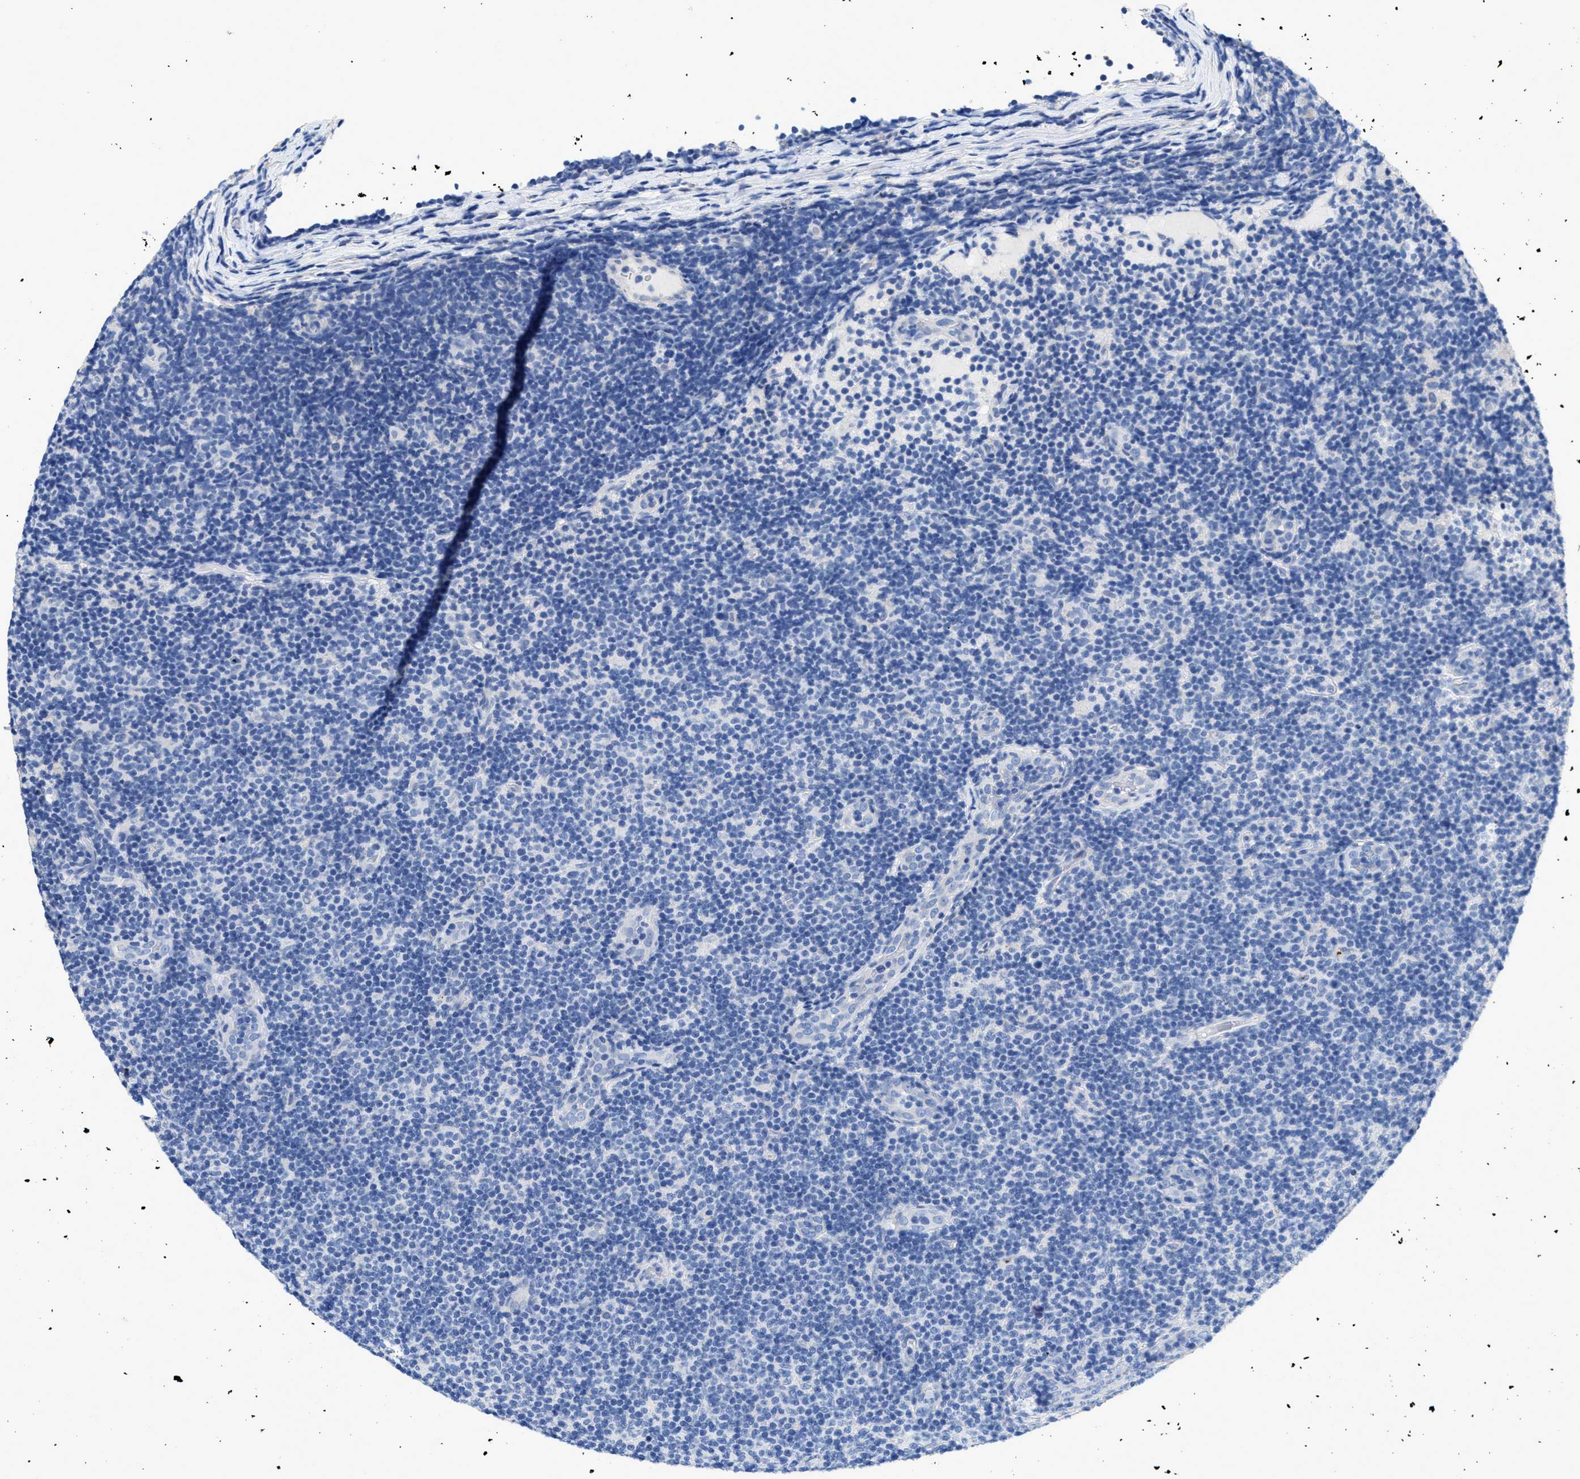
{"staining": {"intensity": "negative", "quantity": "none", "location": "none"}, "tissue": "lymphoma", "cell_type": "Tumor cells", "image_type": "cancer", "snomed": [{"axis": "morphology", "description": "Malignant lymphoma, non-Hodgkin's type, Low grade"}, {"axis": "topography", "description": "Lymph node"}], "caption": "Micrograph shows no protein staining in tumor cells of lymphoma tissue.", "gene": "CA9", "patient": {"sex": "male", "age": 83}}